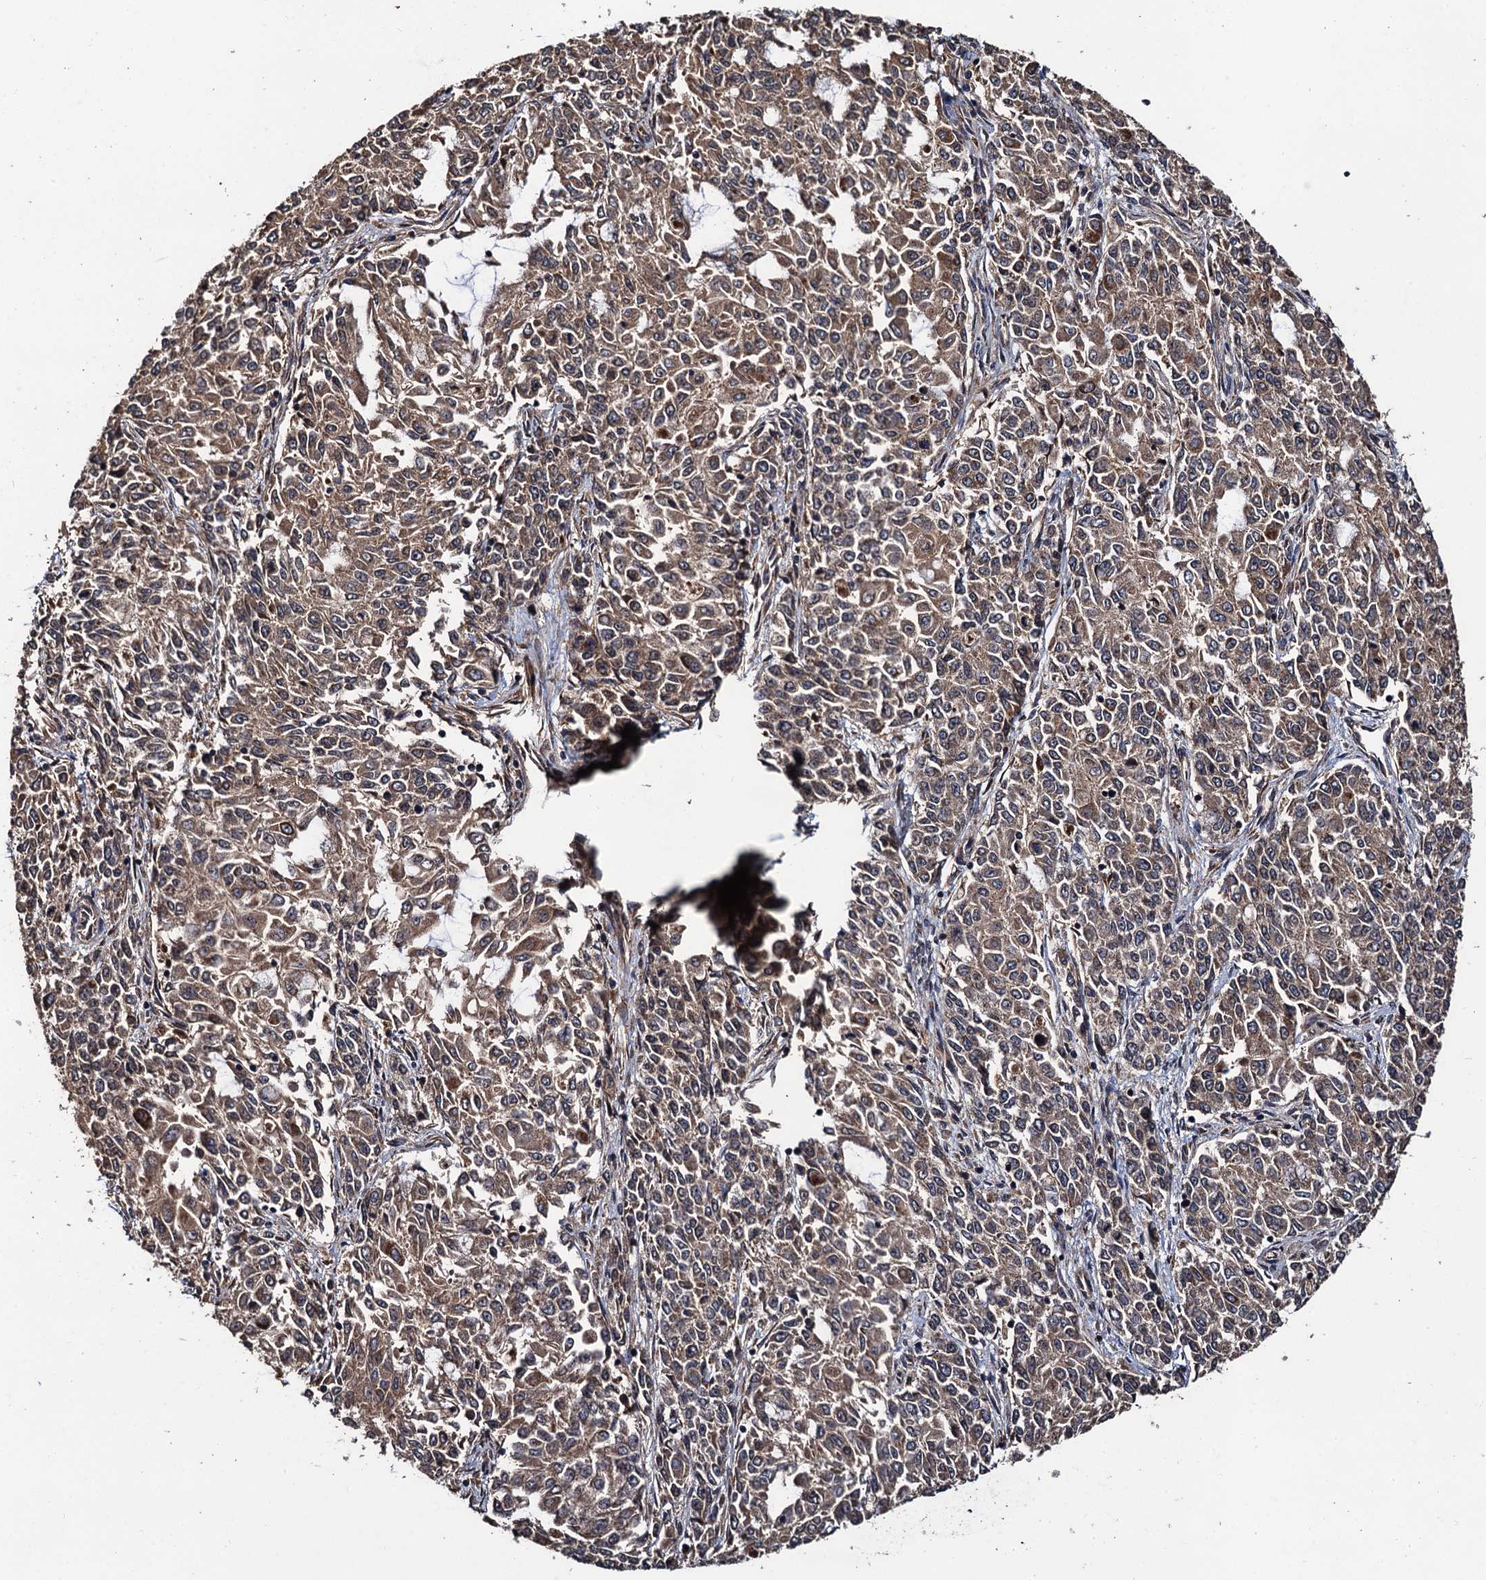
{"staining": {"intensity": "moderate", "quantity": ">75%", "location": "cytoplasmic/membranous"}, "tissue": "endometrial cancer", "cell_type": "Tumor cells", "image_type": "cancer", "snomed": [{"axis": "morphology", "description": "Adenocarcinoma, NOS"}, {"axis": "topography", "description": "Endometrium"}], "caption": "There is medium levels of moderate cytoplasmic/membranous staining in tumor cells of endometrial adenocarcinoma, as demonstrated by immunohistochemical staining (brown color).", "gene": "MIER2", "patient": {"sex": "female", "age": 50}}